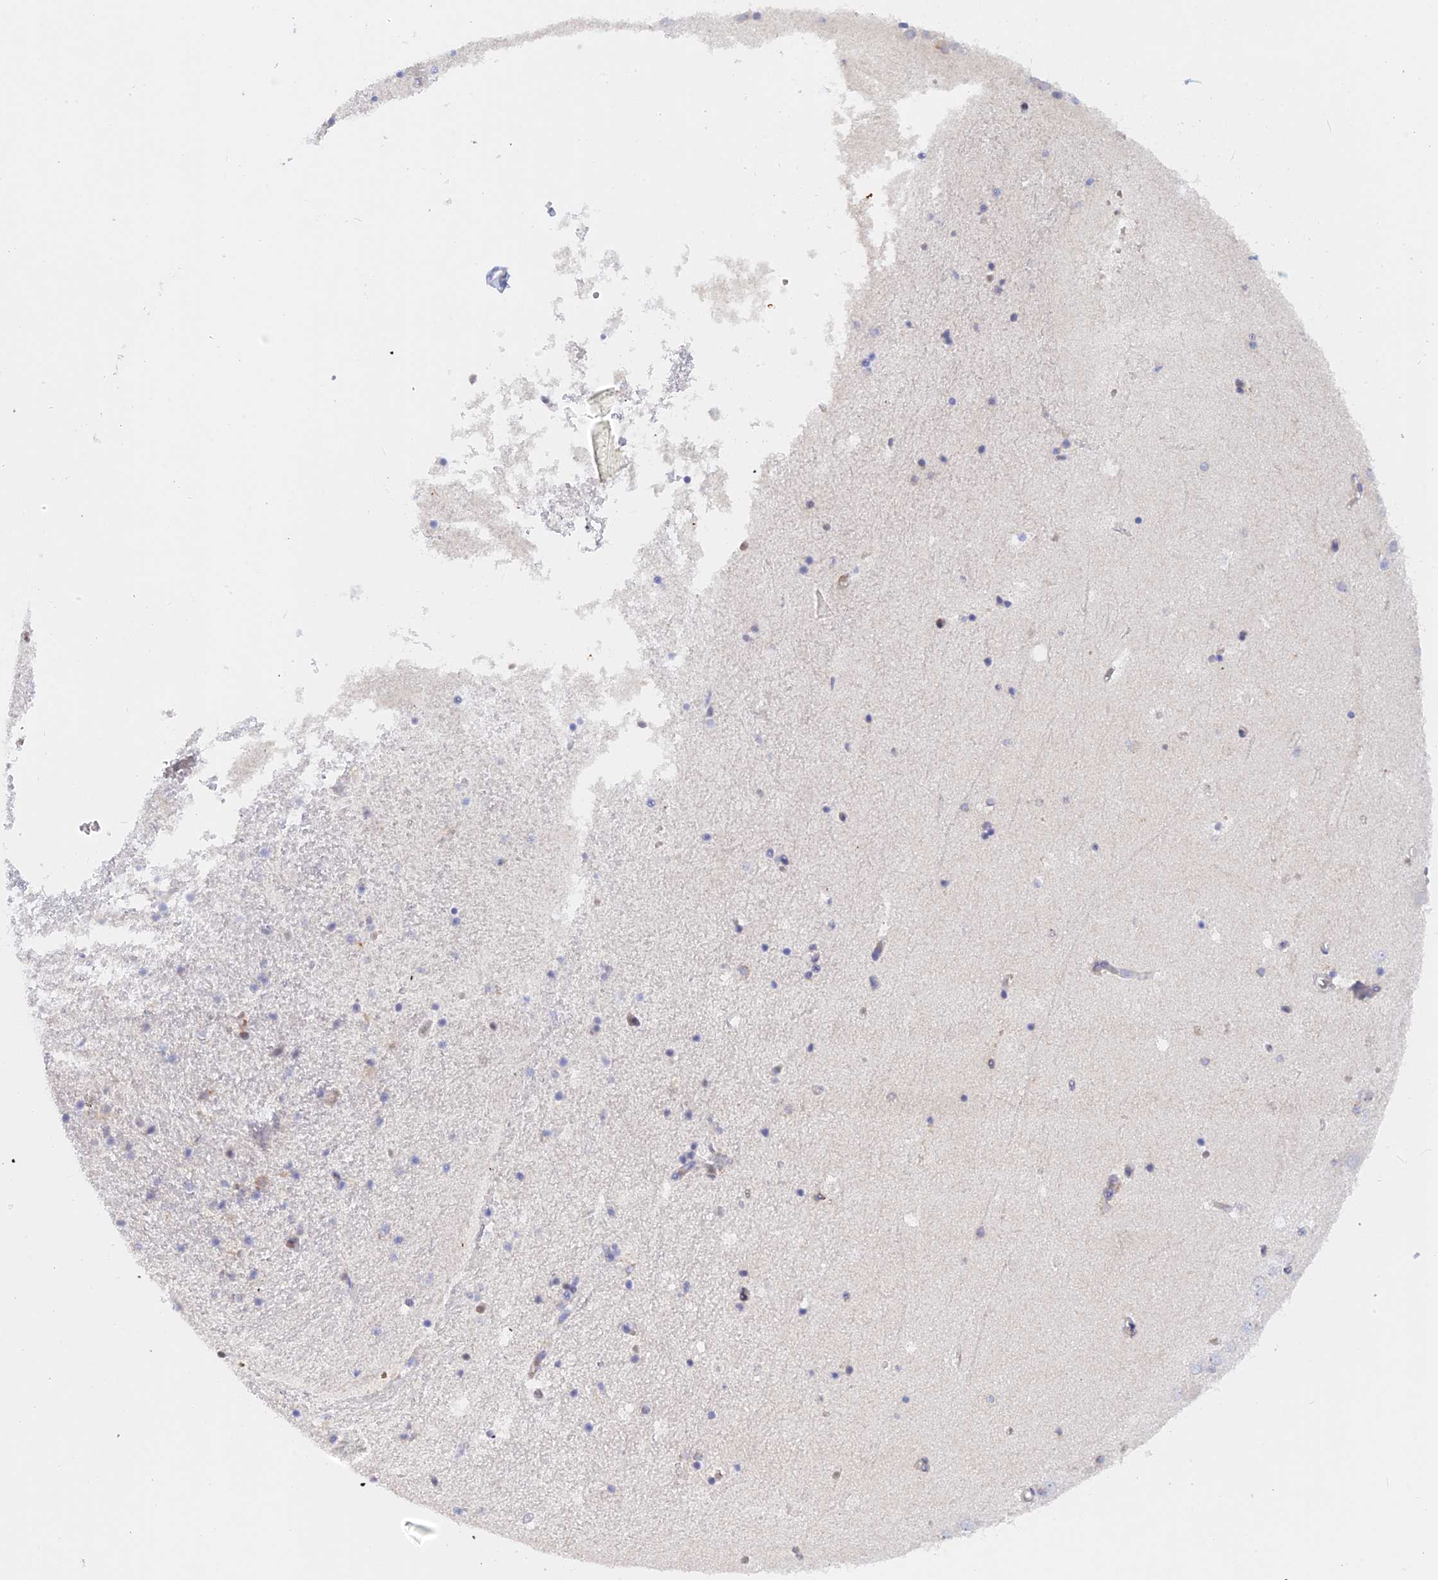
{"staining": {"intensity": "negative", "quantity": "none", "location": "none"}, "tissue": "hippocampus", "cell_type": "Glial cells", "image_type": "normal", "snomed": [{"axis": "morphology", "description": "Normal tissue, NOS"}, {"axis": "topography", "description": "Hippocampus"}], "caption": "Histopathology image shows no protein expression in glial cells of unremarkable hippocampus. (DAB (3,3'-diaminobenzidine) immunohistochemistry (IHC), high magnification).", "gene": "GMIP", "patient": {"sex": "female", "age": 52}}